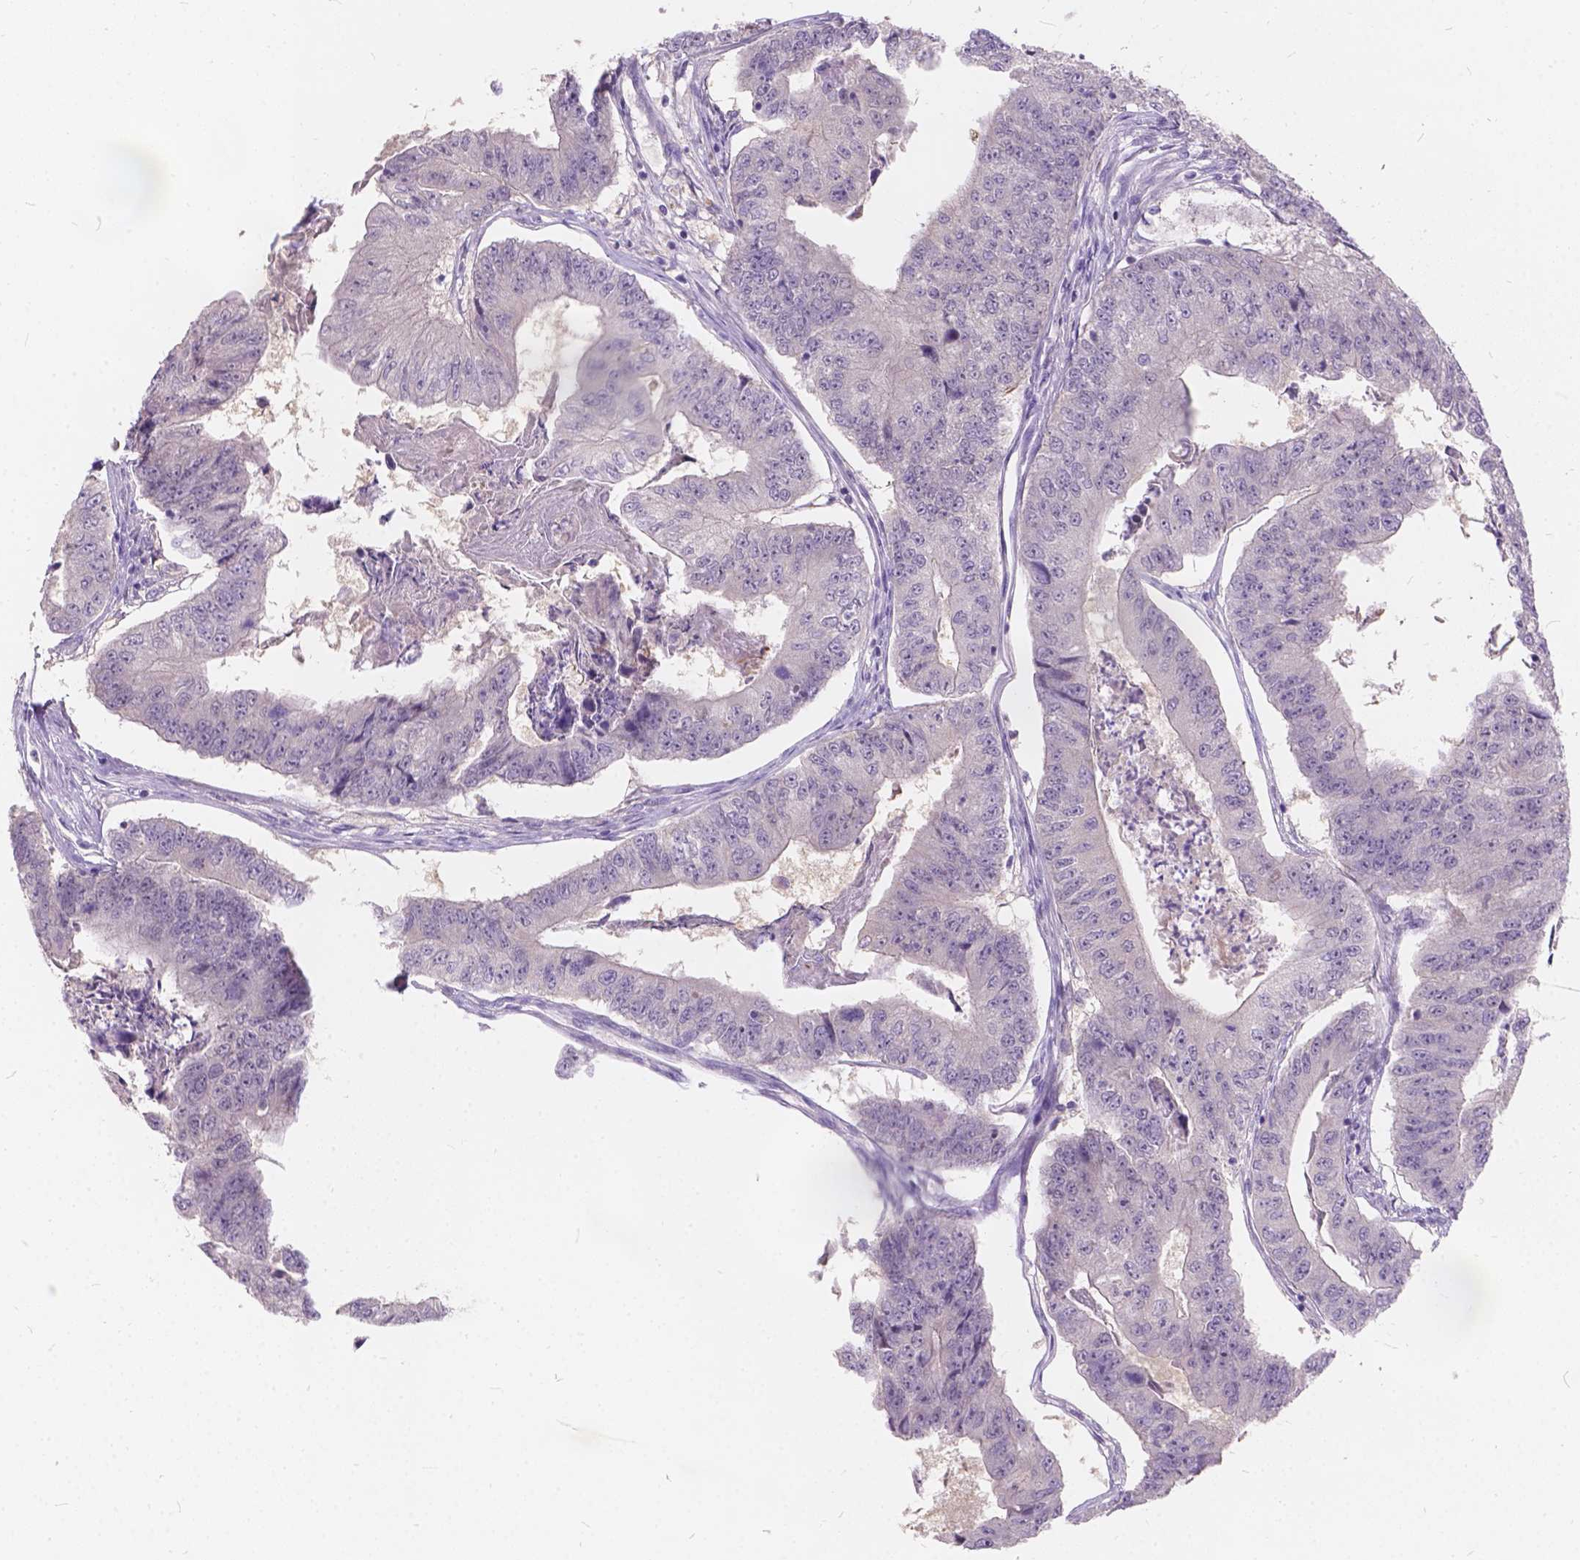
{"staining": {"intensity": "negative", "quantity": "none", "location": "none"}, "tissue": "colorectal cancer", "cell_type": "Tumor cells", "image_type": "cancer", "snomed": [{"axis": "morphology", "description": "Adenocarcinoma, NOS"}, {"axis": "topography", "description": "Colon"}], "caption": "Tumor cells are negative for protein expression in human colorectal adenocarcinoma. The staining is performed using DAB brown chromogen with nuclei counter-stained in using hematoxylin.", "gene": "PEX11G", "patient": {"sex": "female", "age": 67}}